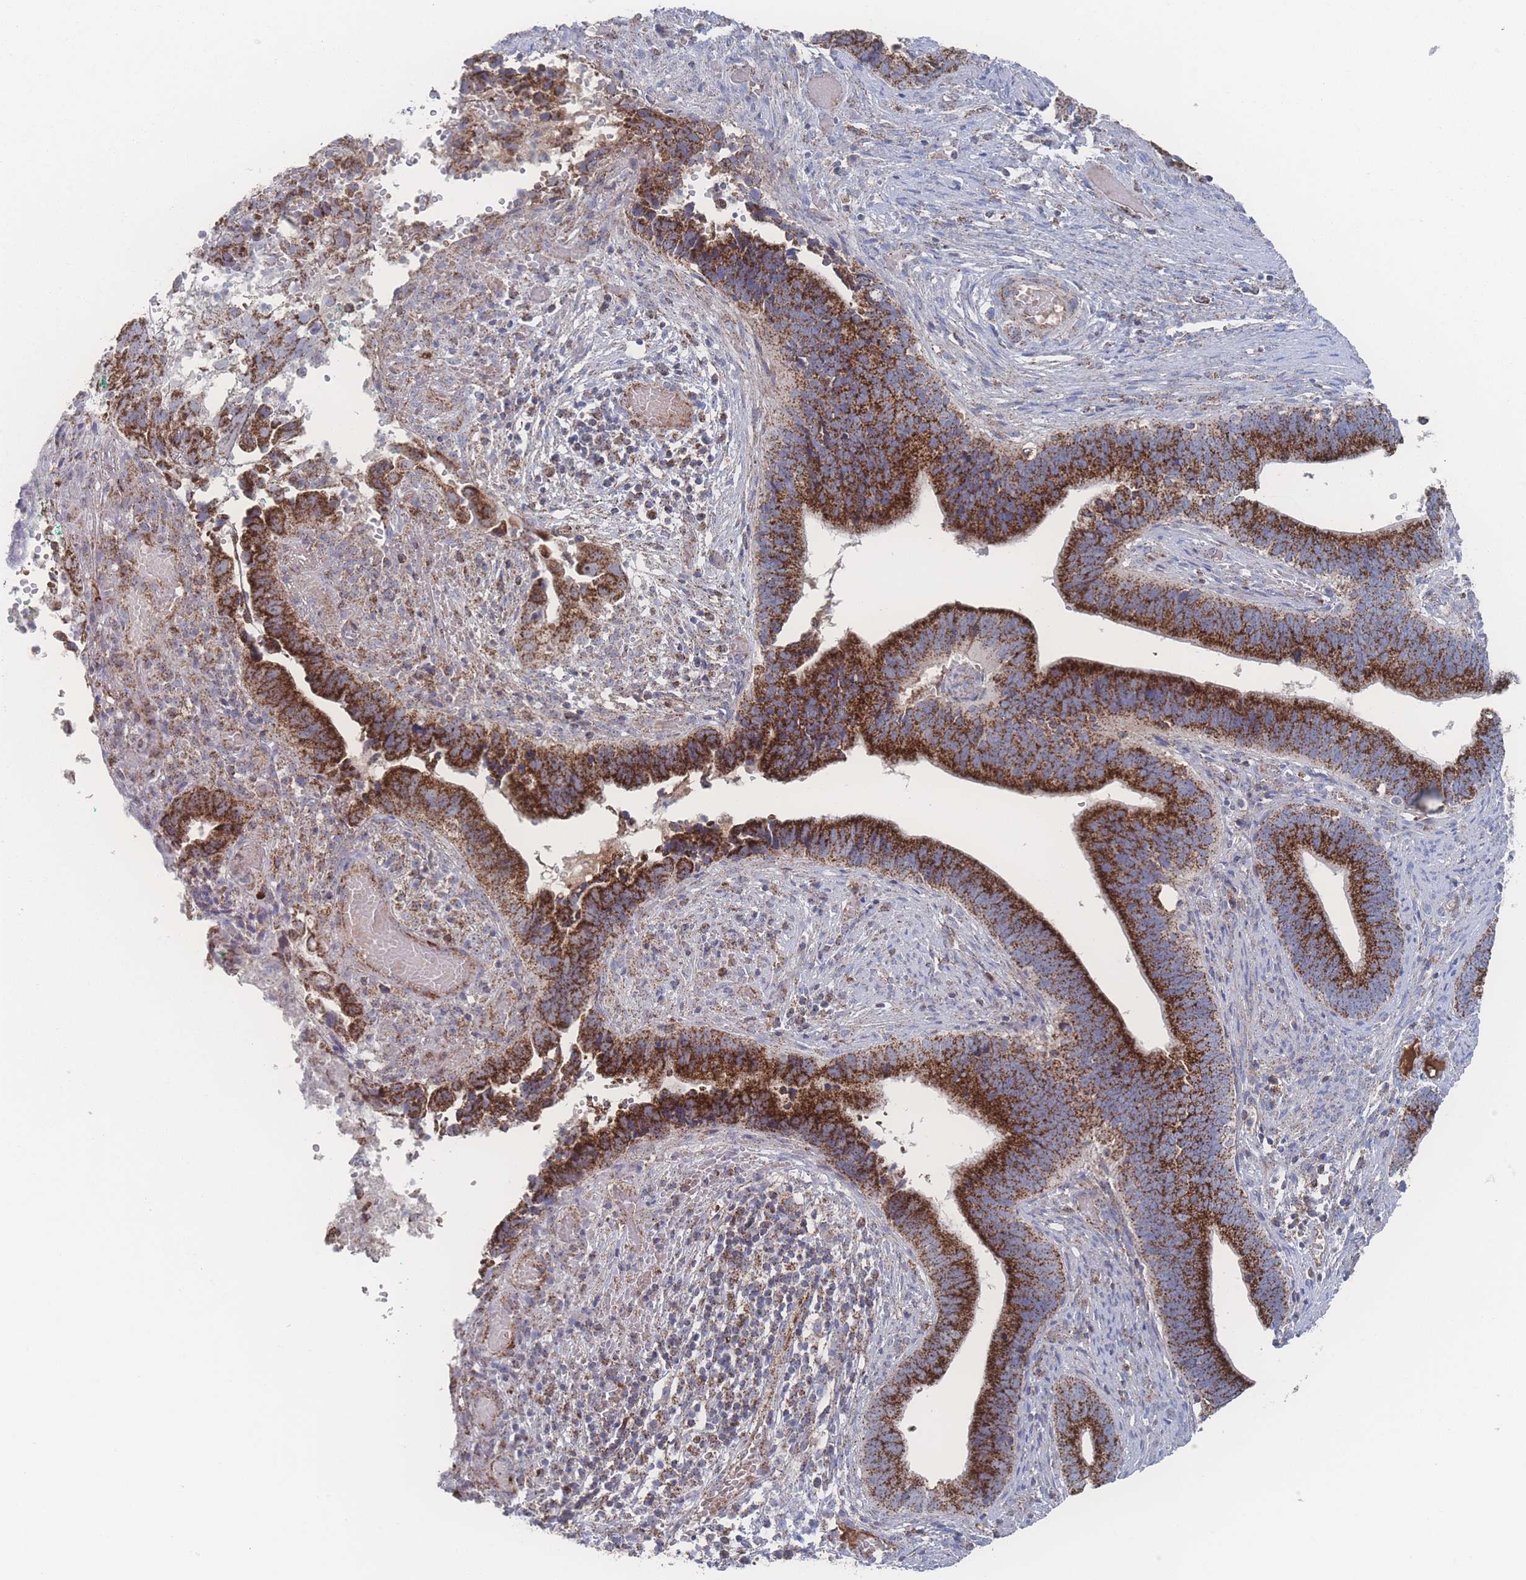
{"staining": {"intensity": "strong", "quantity": ">75%", "location": "cytoplasmic/membranous"}, "tissue": "cervical cancer", "cell_type": "Tumor cells", "image_type": "cancer", "snomed": [{"axis": "morphology", "description": "Adenocarcinoma, NOS"}, {"axis": "topography", "description": "Cervix"}], "caption": "Cervical adenocarcinoma was stained to show a protein in brown. There is high levels of strong cytoplasmic/membranous expression in approximately >75% of tumor cells.", "gene": "PEX14", "patient": {"sex": "female", "age": 42}}